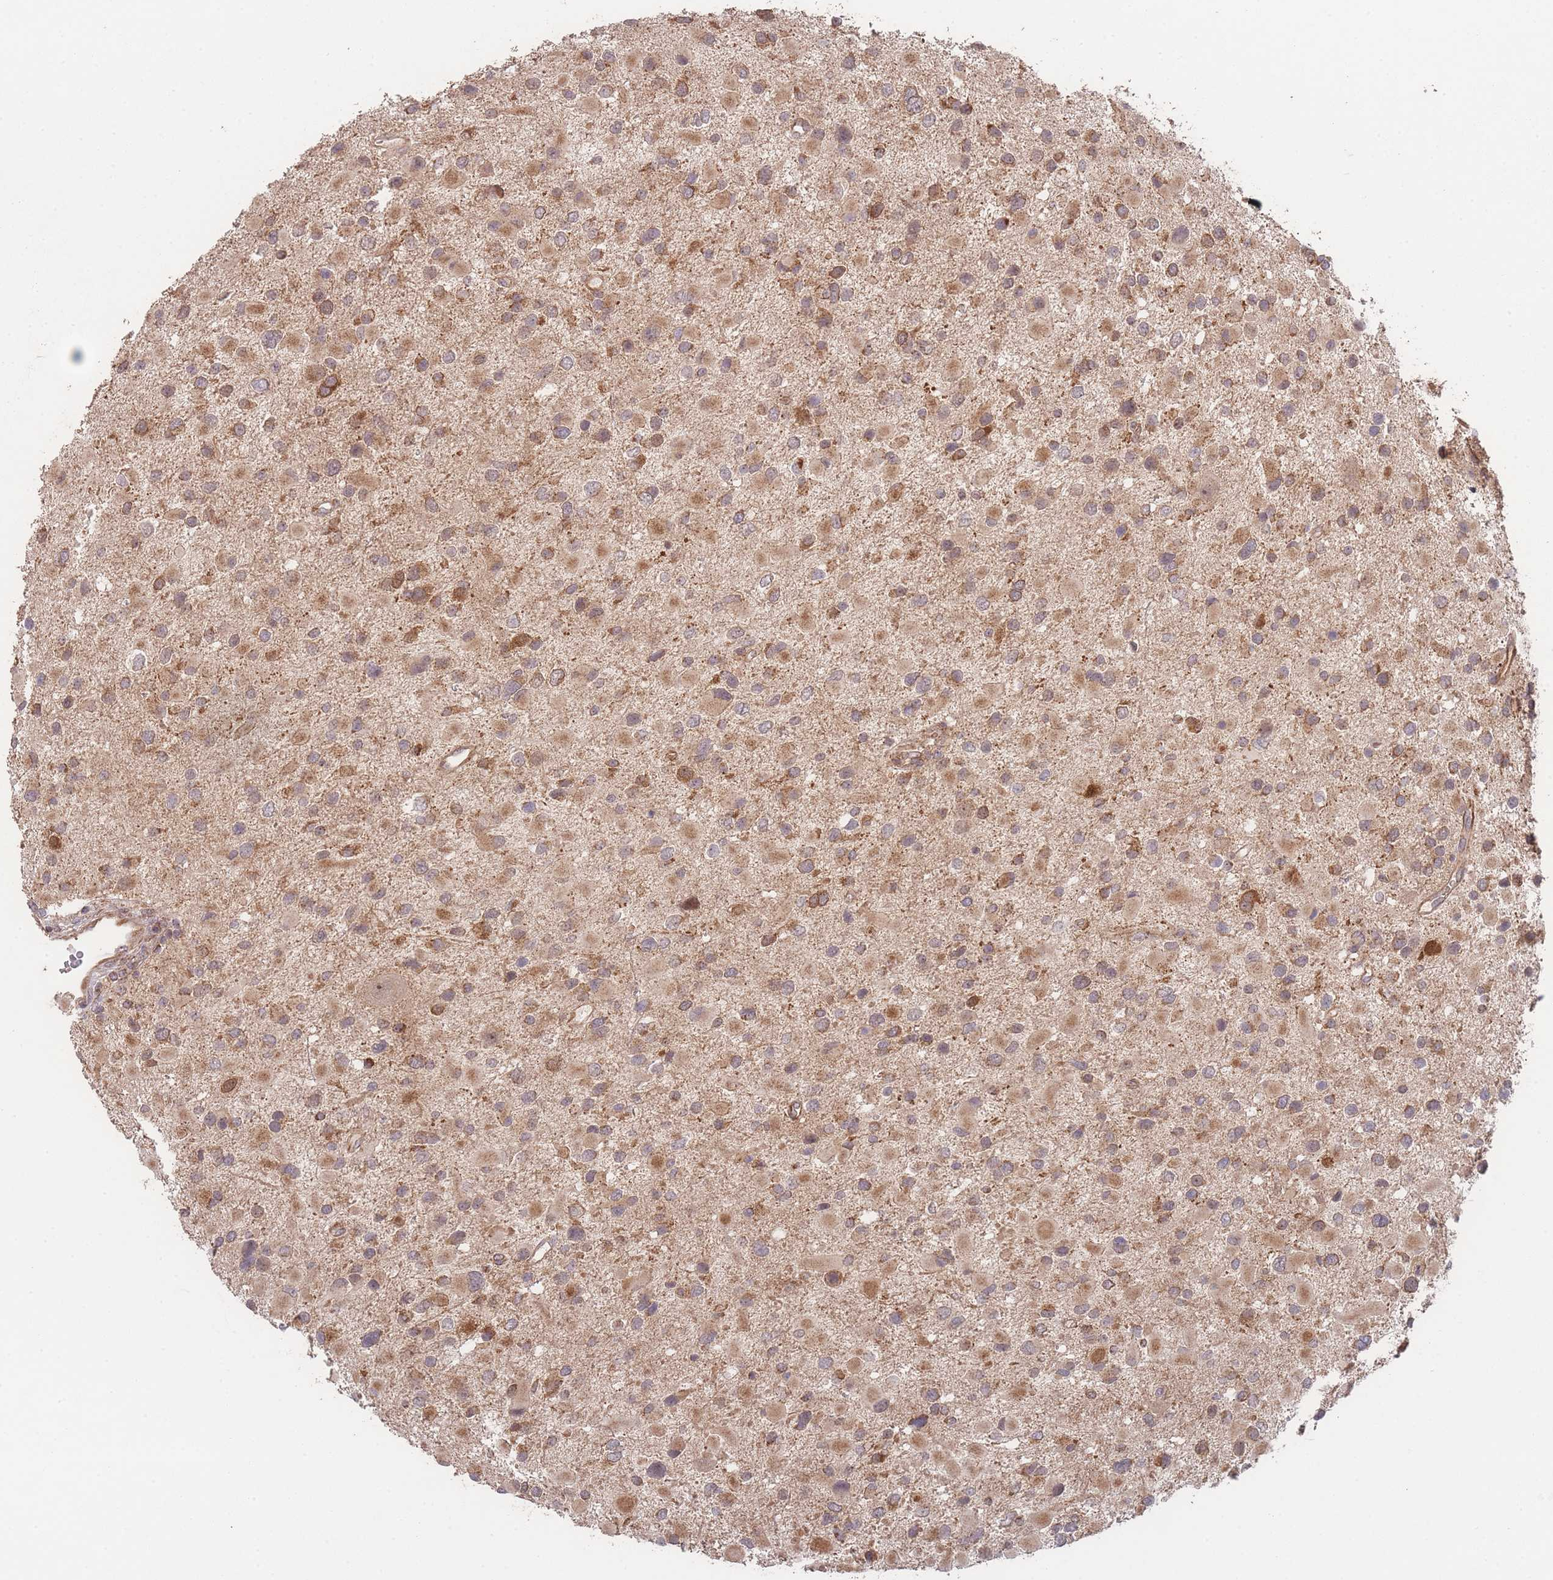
{"staining": {"intensity": "moderate", "quantity": ">75%", "location": "cytoplasmic/membranous"}, "tissue": "glioma", "cell_type": "Tumor cells", "image_type": "cancer", "snomed": [{"axis": "morphology", "description": "Glioma, malignant, Low grade"}, {"axis": "topography", "description": "Brain"}], "caption": "Moderate cytoplasmic/membranous protein staining is appreciated in about >75% of tumor cells in glioma.", "gene": "PXMP4", "patient": {"sex": "female", "age": 32}}